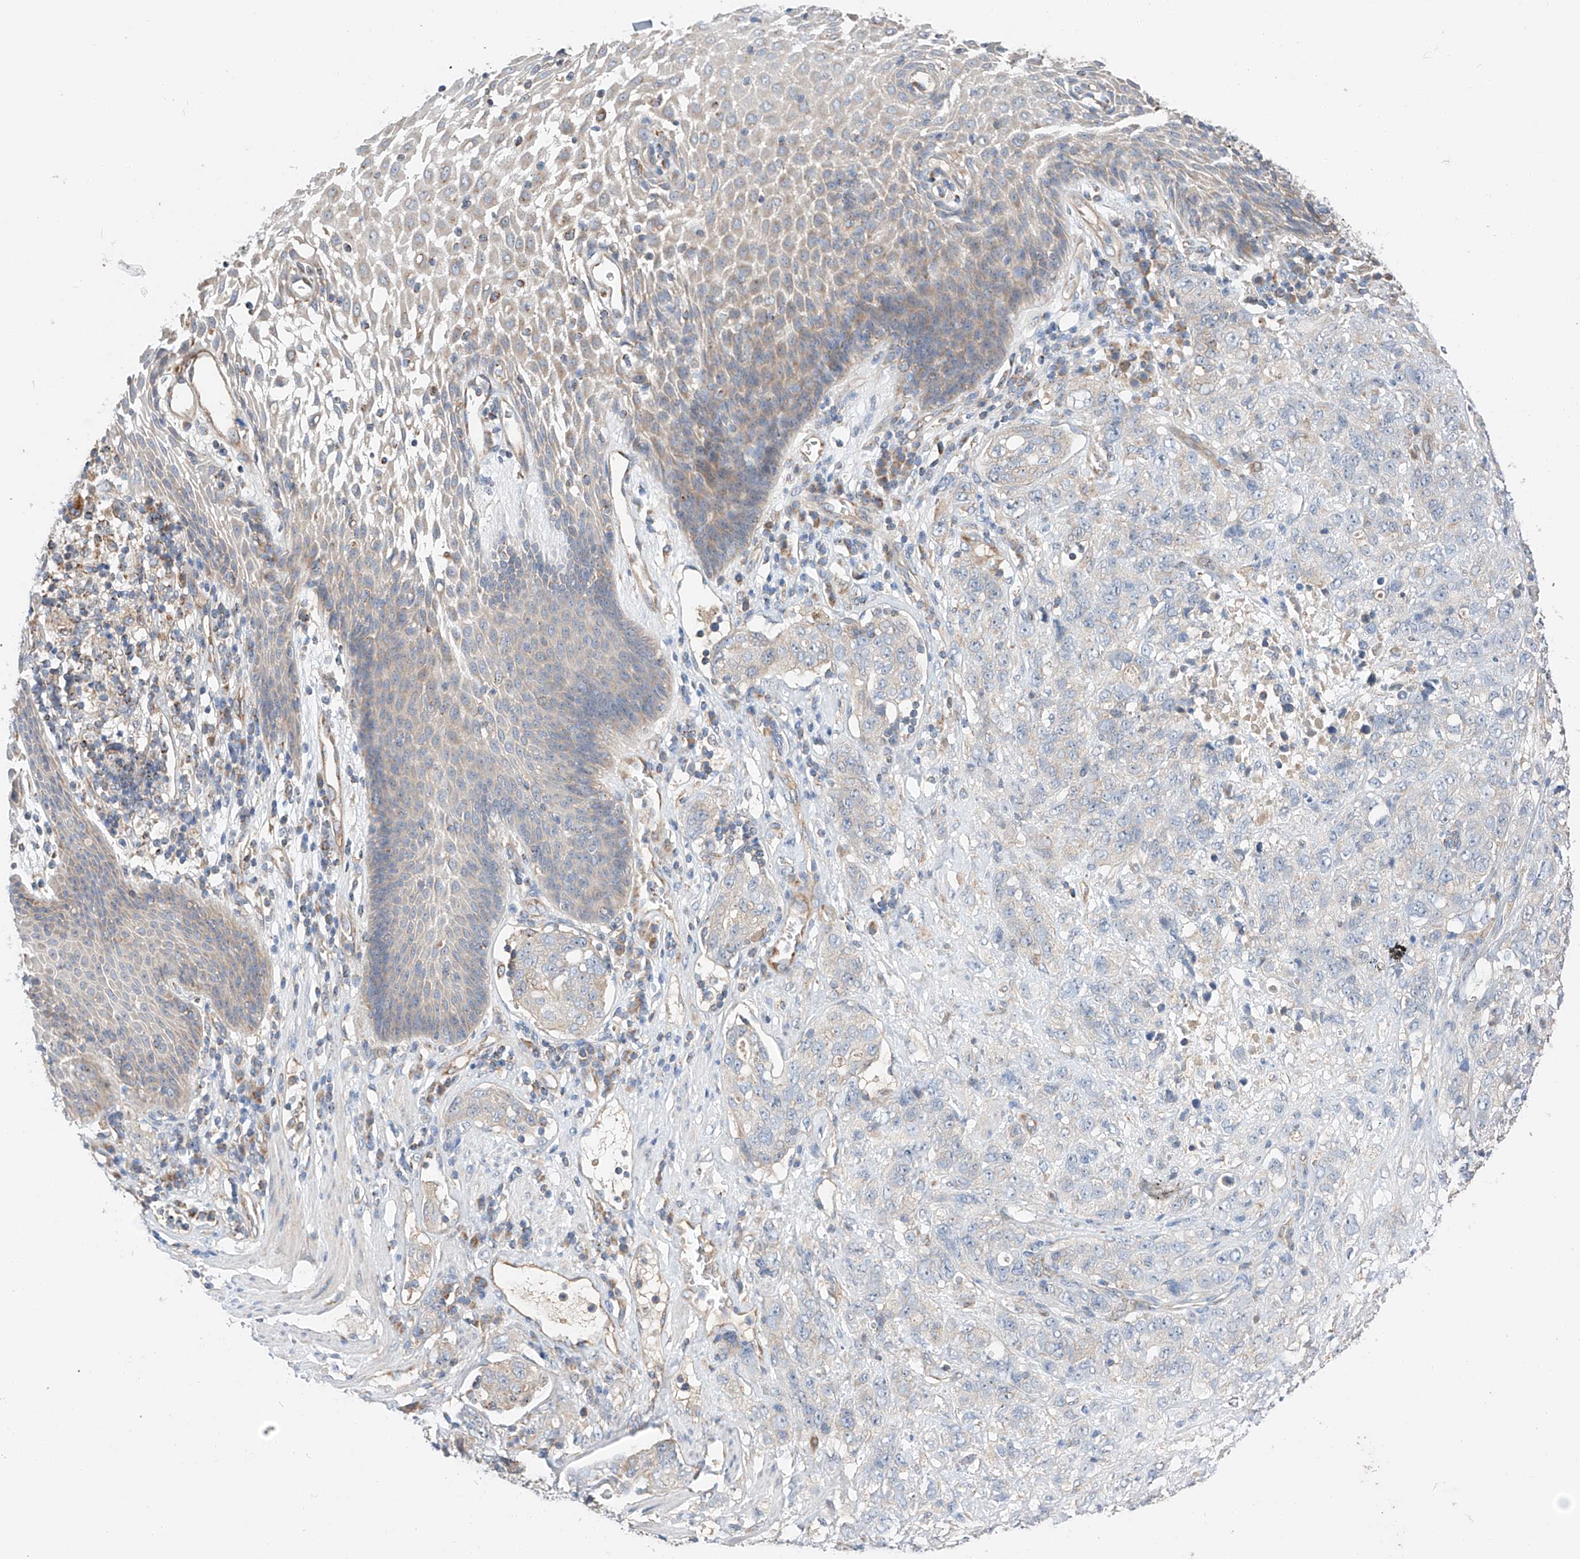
{"staining": {"intensity": "negative", "quantity": "none", "location": "none"}, "tissue": "stomach cancer", "cell_type": "Tumor cells", "image_type": "cancer", "snomed": [{"axis": "morphology", "description": "Adenocarcinoma, NOS"}, {"axis": "topography", "description": "Stomach"}], "caption": "IHC of human stomach cancer exhibits no staining in tumor cells.", "gene": "RUSC1", "patient": {"sex": "male", "age": 48}}